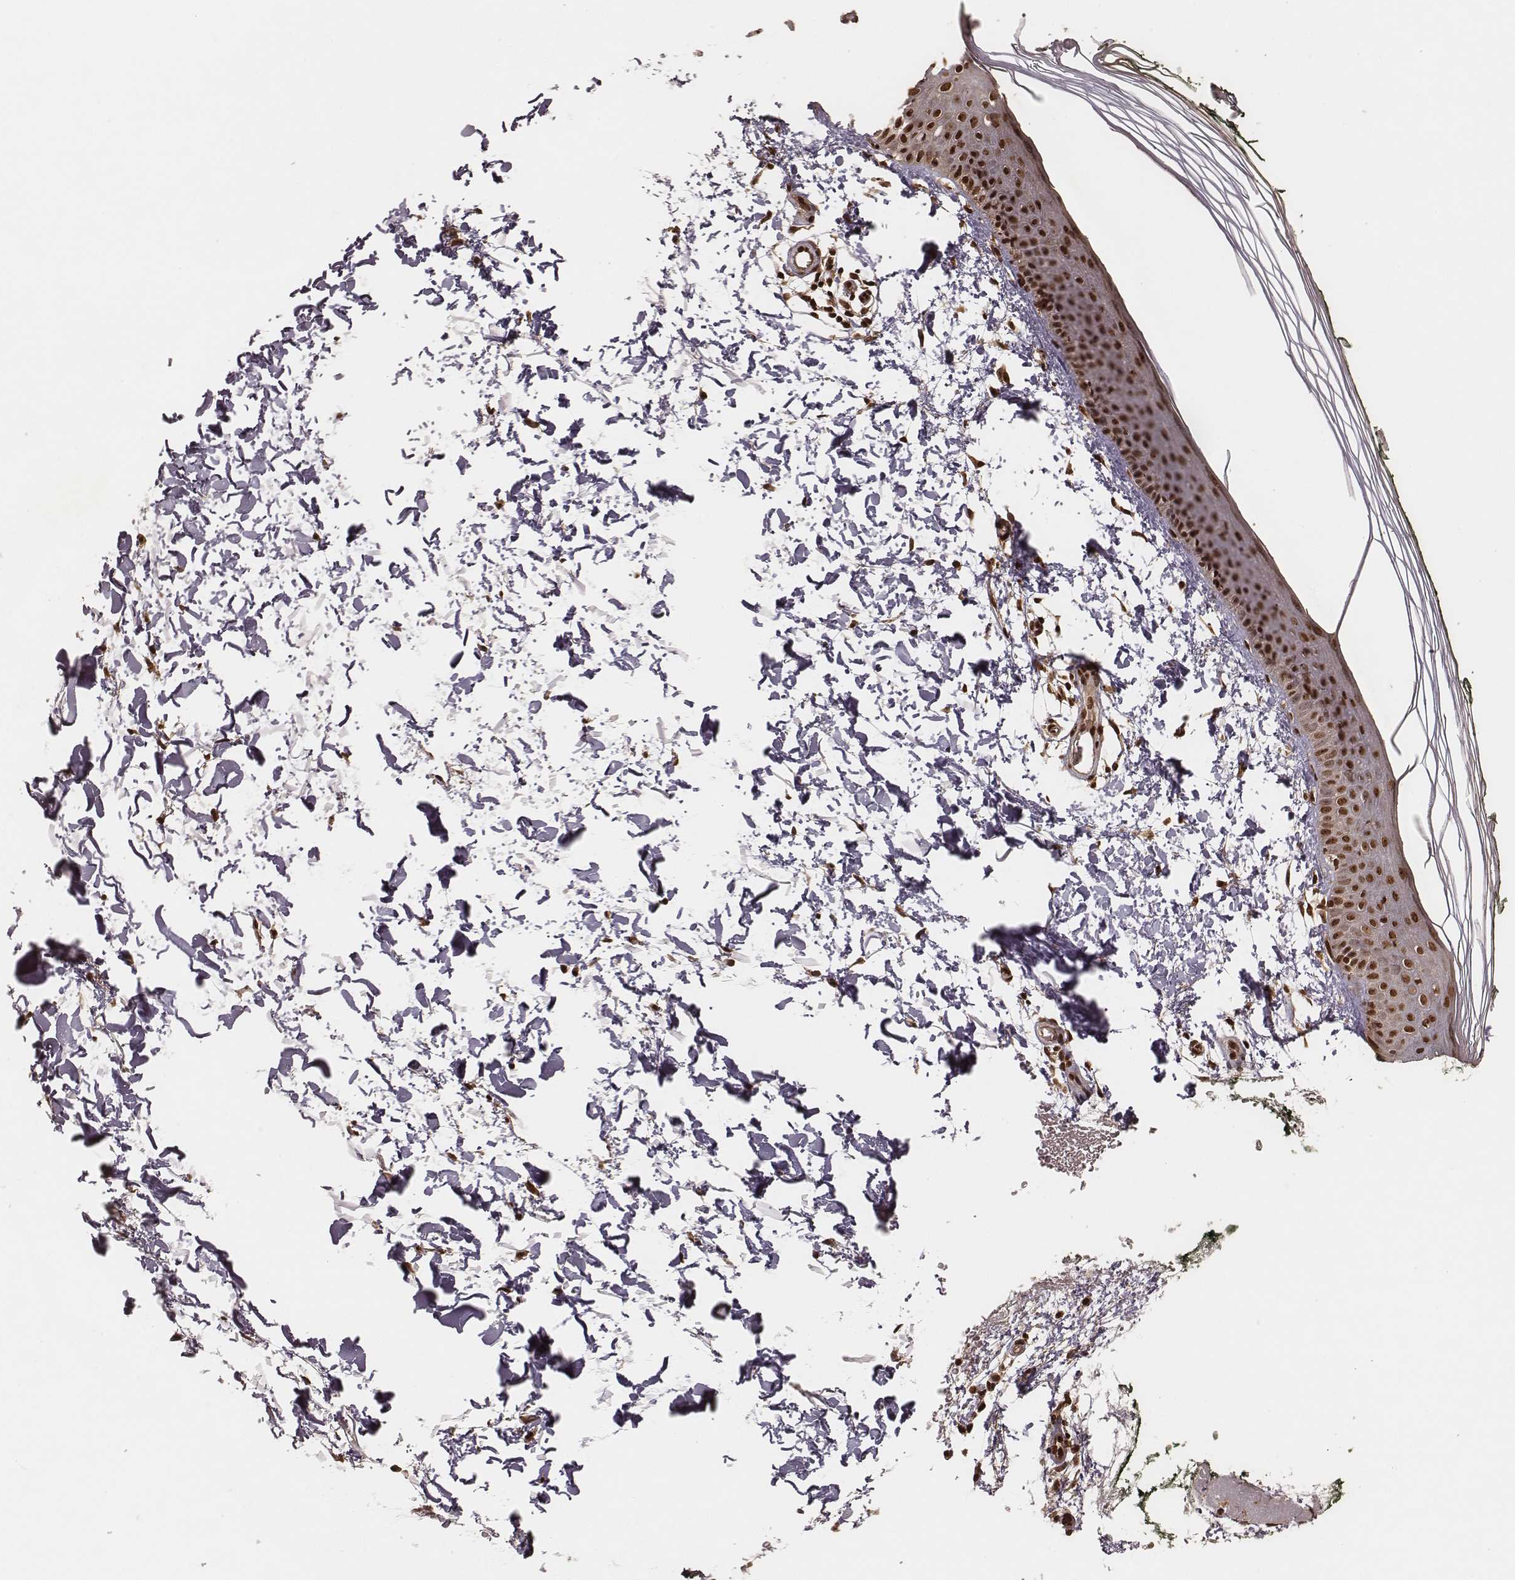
{"staining": {"intensity": "strong", "quantity": ">75%", "location": "nuclear"}, "tissue": "skin", "cell_type": "Fibroblasts", "image_type": "normal", "snomed": [{"axis": "morphology", "description": "Normal tissue, NOS"}, {"axis": "topography", "description": "Skin"}], "caption": "Skin stained with a brown dye demonstrates strong nuclear positive positivity in approximately >75% of fibroblasts.", "gene": "NFX1", "patient": {"sex": "female", "age": 62}}